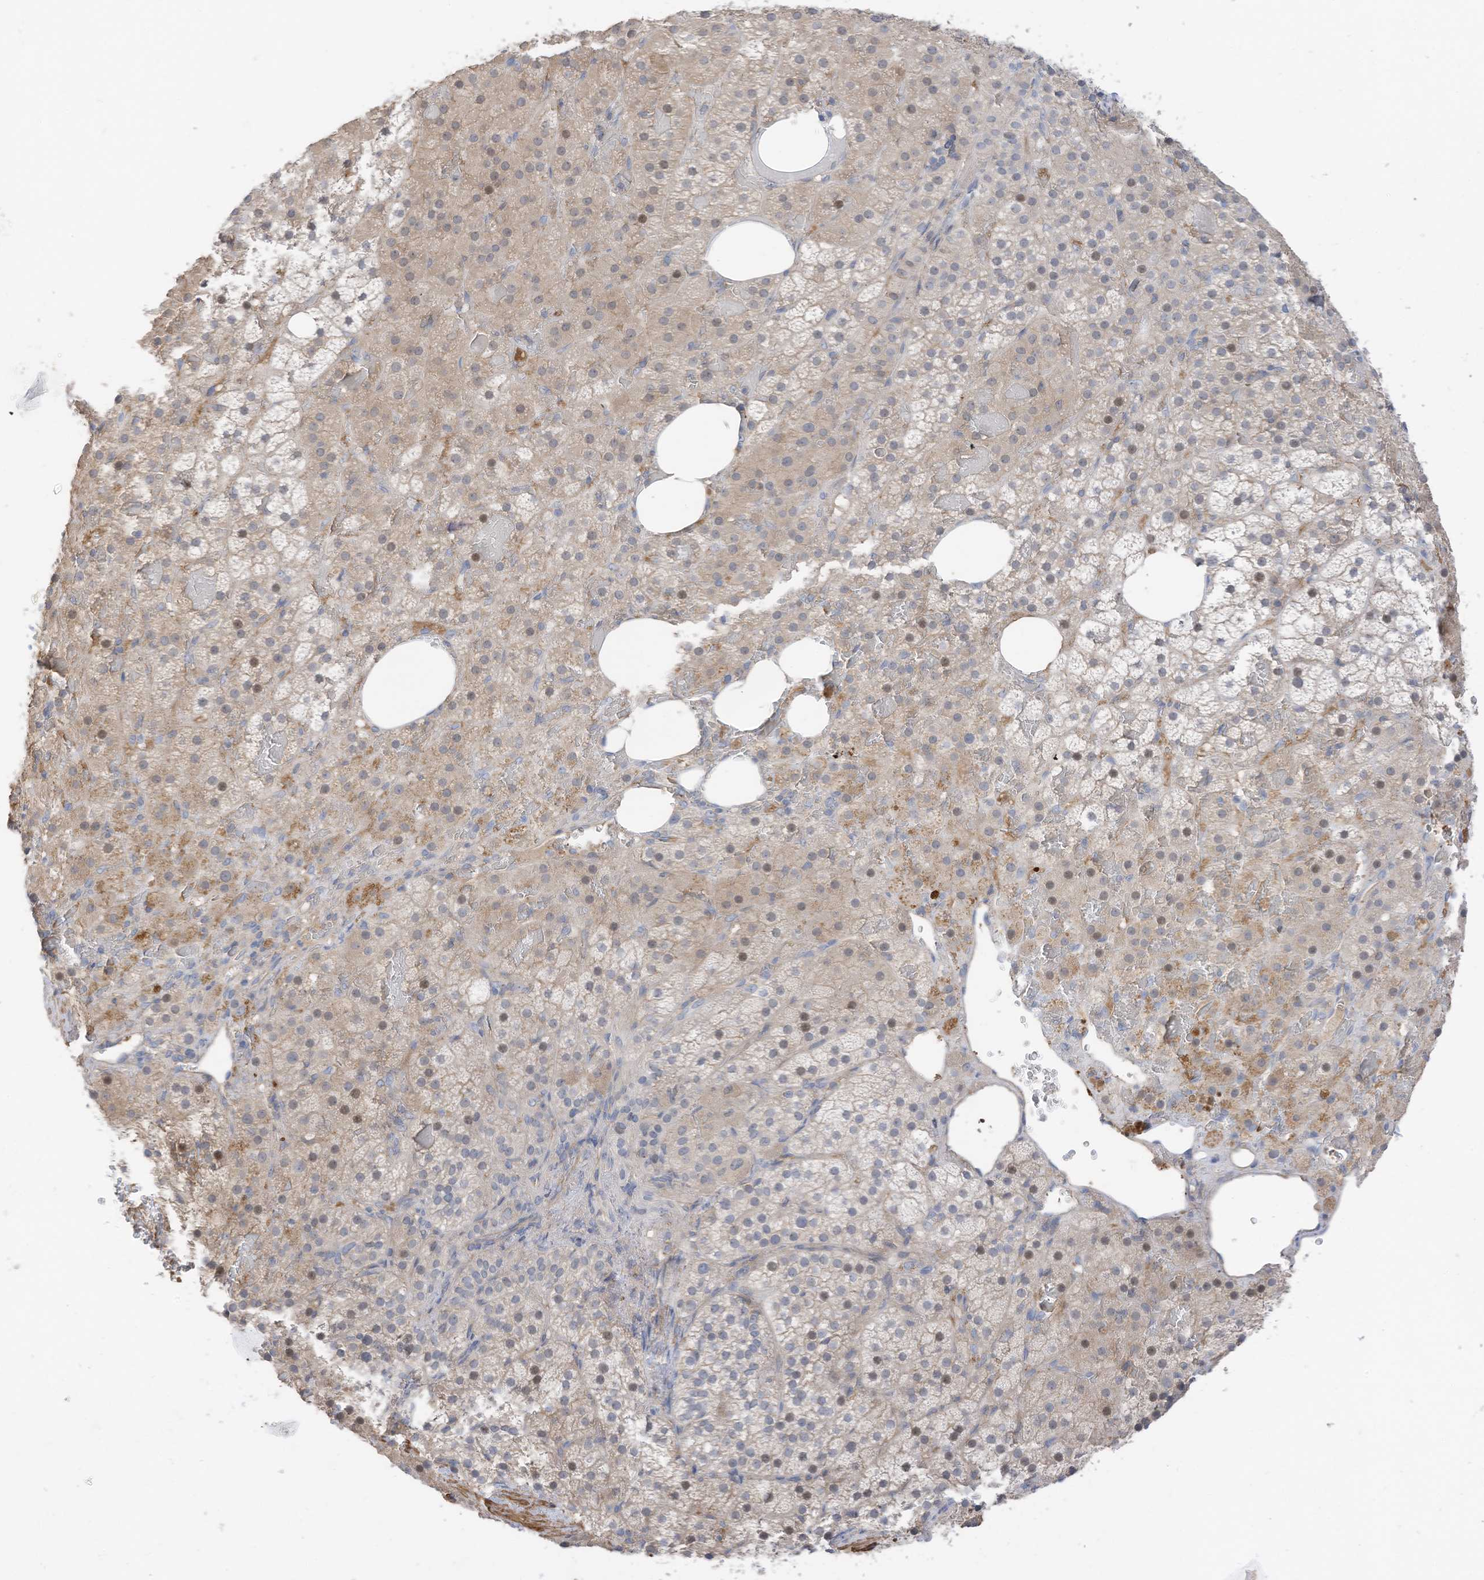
{"staining": {"intensity": "weak", "quantity": "25%-75%", "location": "cytoplasmic/membranous"}, "tissue": "adrenal gland", "cell_type": "Glandular cells", "image_type": "normal", "snomed": [{"axis": "morphology", "description": "Normal tissue, NOS"}, {"axis": "topography", "description": "Adrenal gland"}], "caption": "Immunohistochemical staining of unremarkable human adrenal gland displays 25%-75% levels of weak cytoplasmic/membranous protein staining in approximately 25%-75% of glandular cells.", "gene": "SLFN14", "patient": {"sex": "female", "age": 59}}